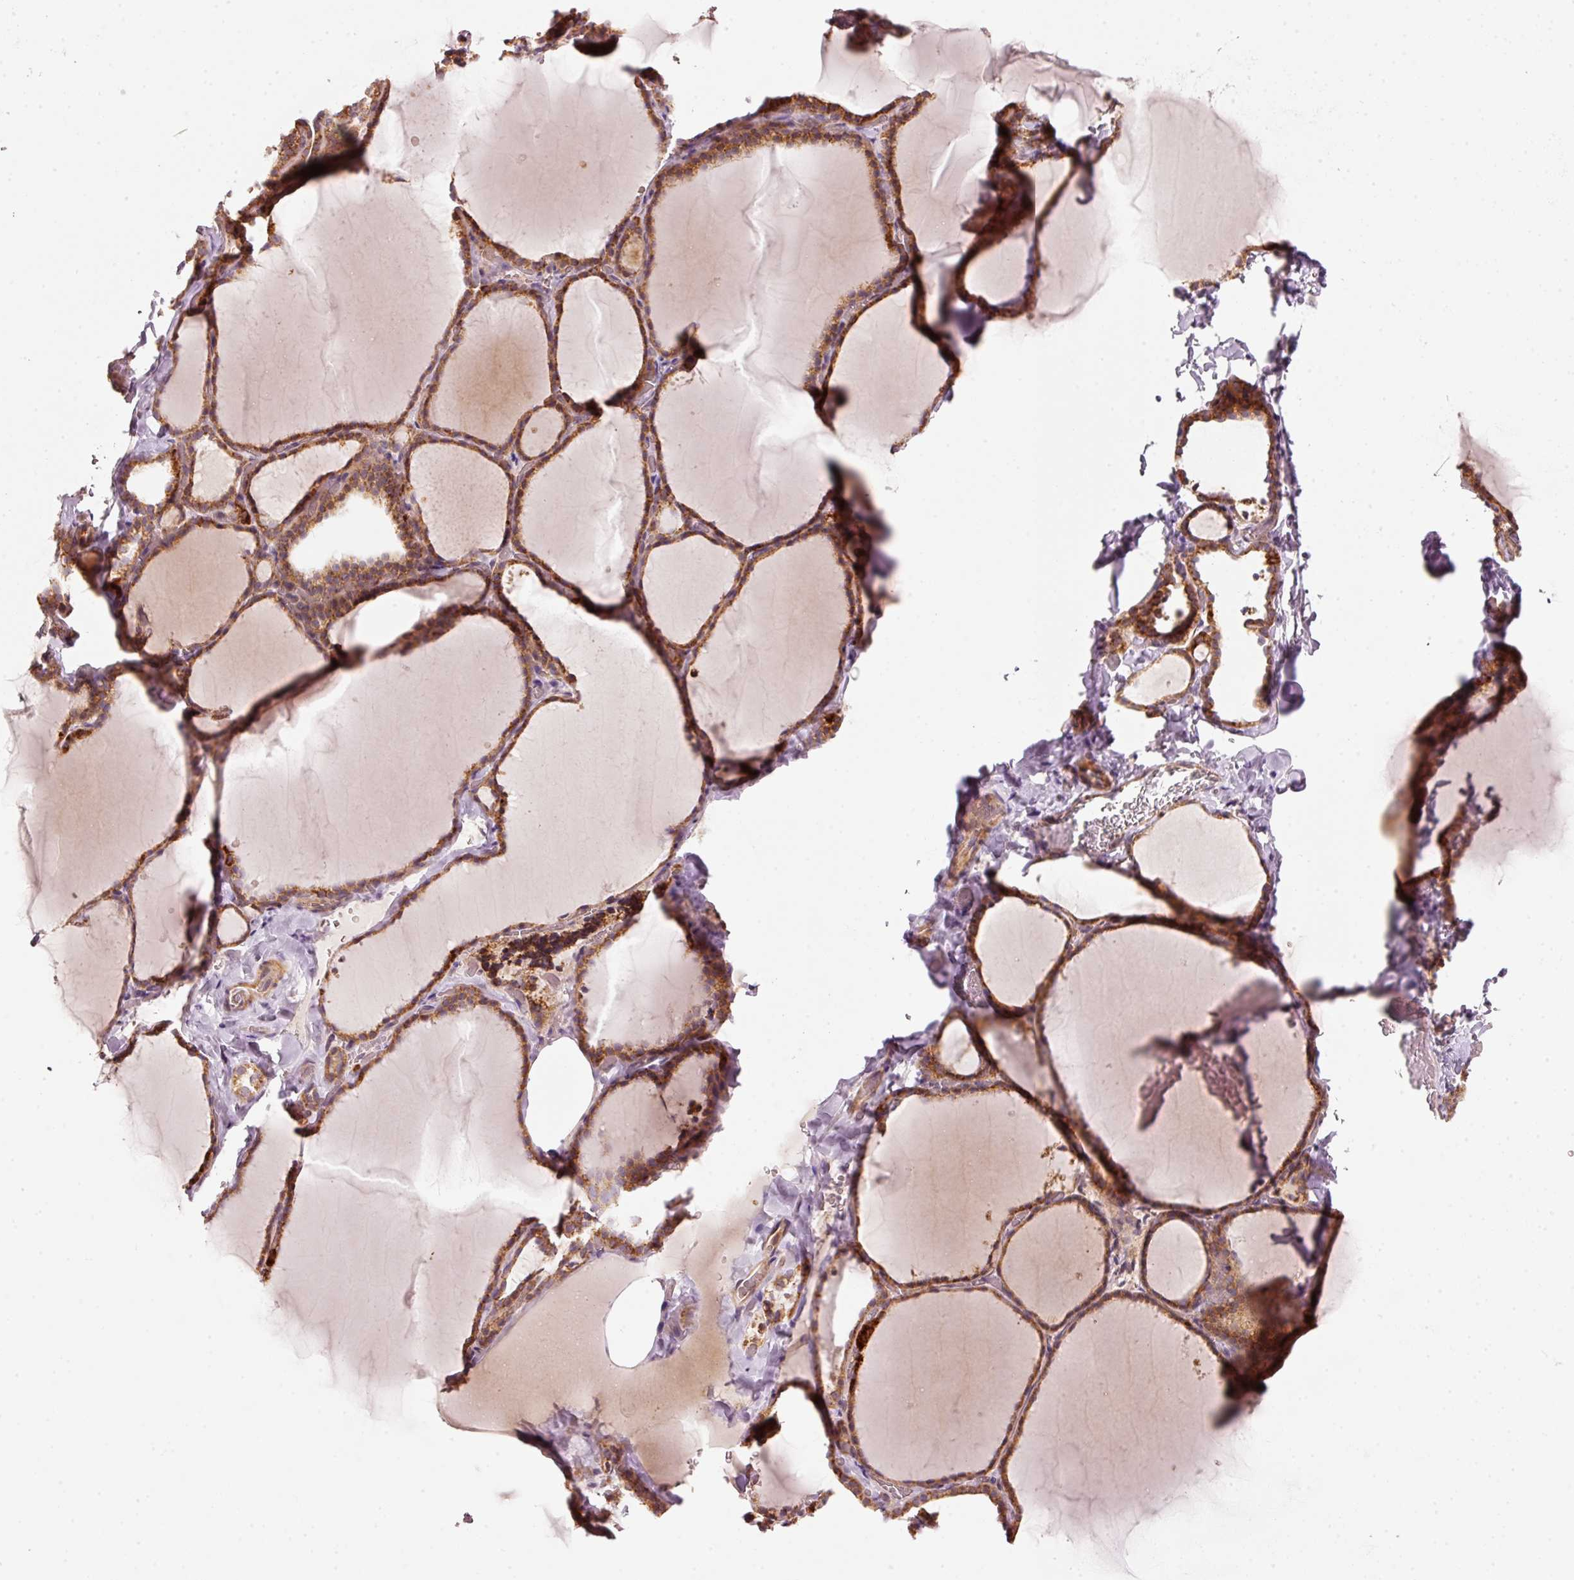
{"staining": {"intensity": "strong", "quantity": ">75%", "location": "cytoplasmic/membranous"}, "tissue": "thyroid gland", "cell_type": "Glandular cells", "image_type": "normal", "snomed": [{"axis": "morphology", "description": "Normal tissue, NOS"}, {"axis": "topography", "description": "Thyroid gland"}], "caption": "Immunohistochemistry (IHC) of unremarkable thyroid gland reveals high levels of strong cytoplasmic/membranous expression in about >75% of glandular cells.", "gene": "ARHGAP22", "patient": {"sex": "female", "age": 22}}